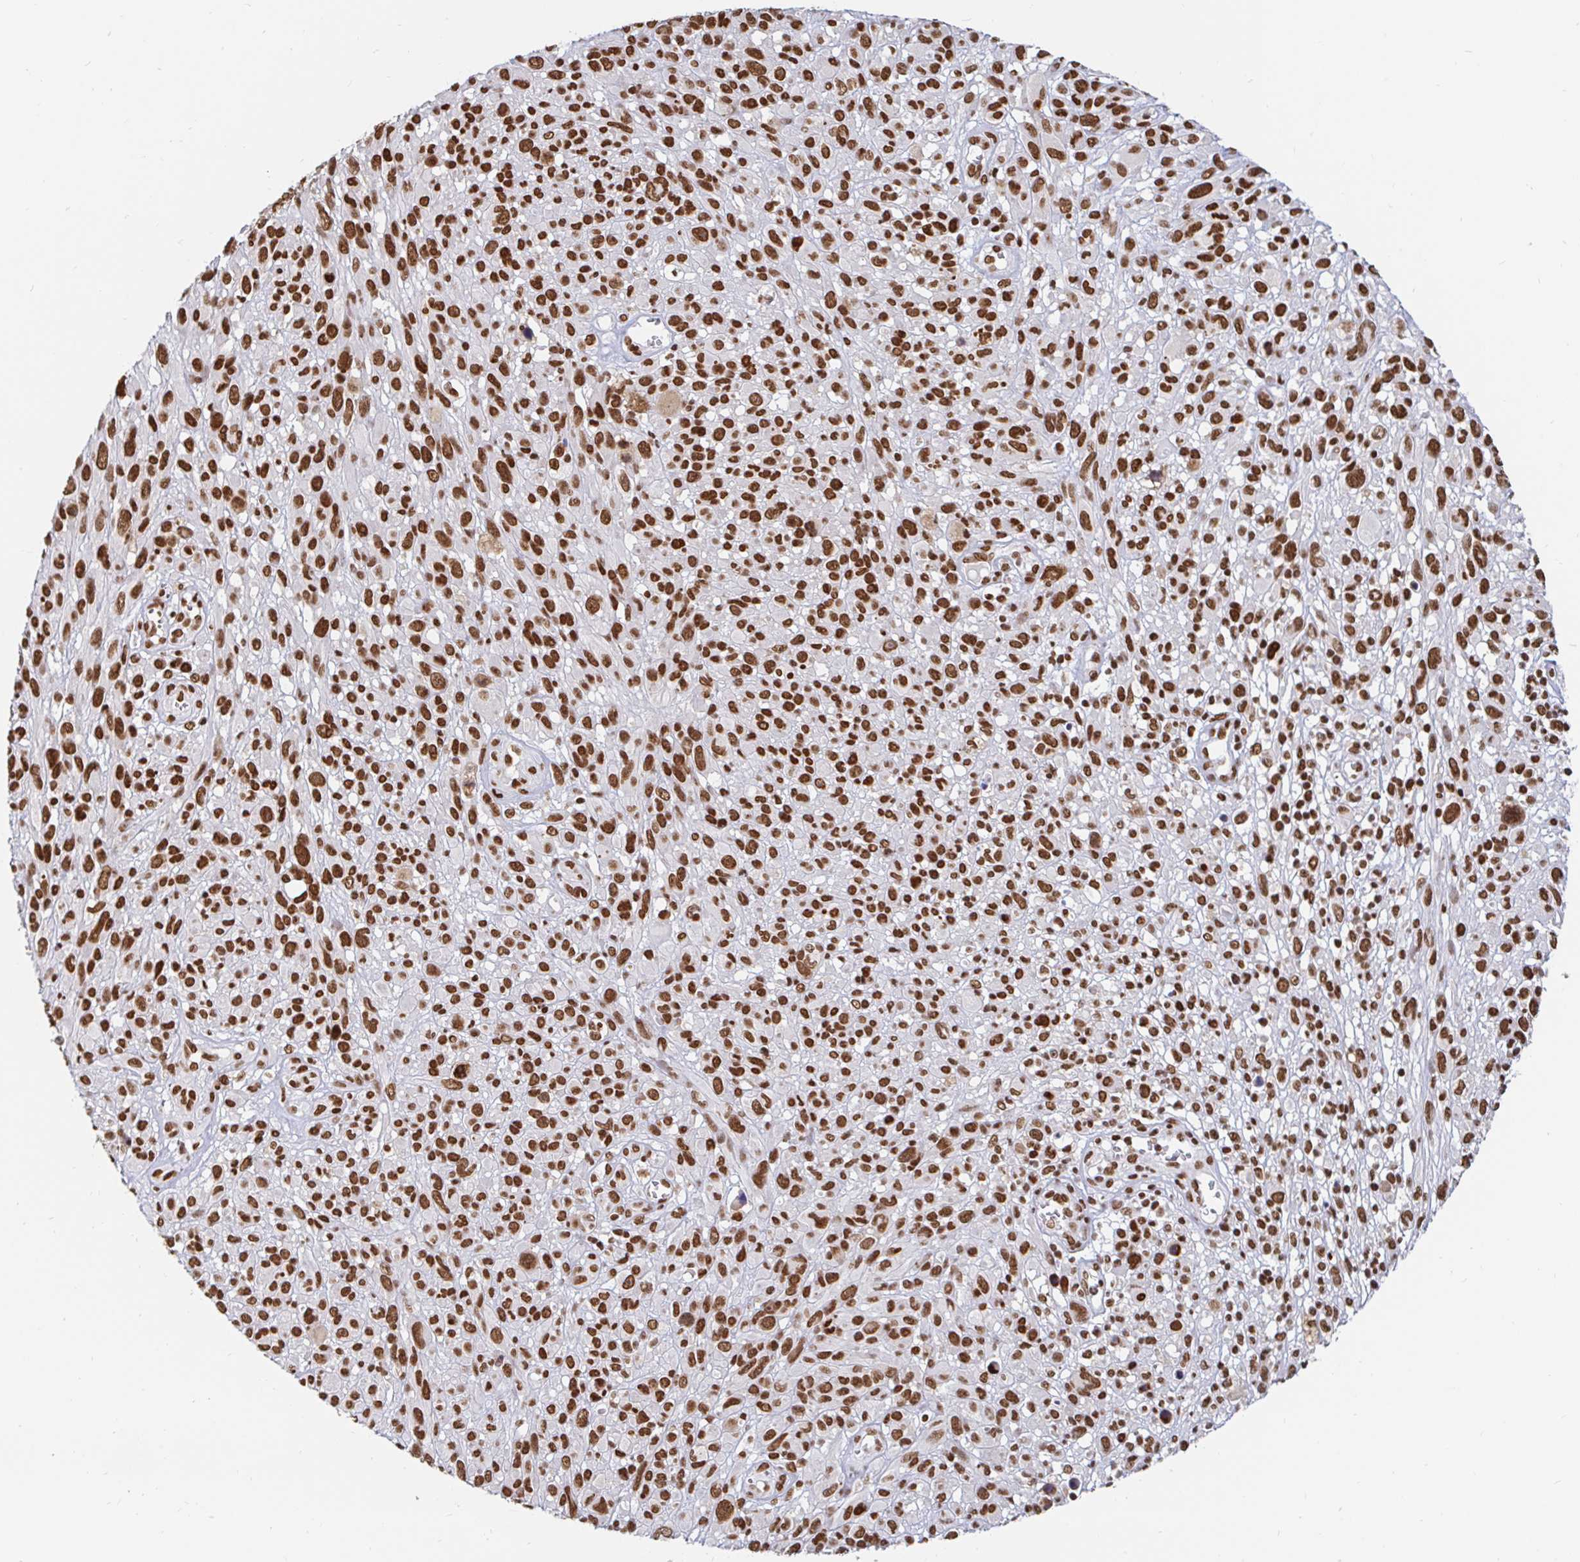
{"staining": {"intensity": "strong", "quantity": ">75%", "location": "nuclear"}, "tissue": "melanoma", "cell_type": "Tumor cells", "image_type": "cancer", "snomed": [{"axis": "morphology", "description": "Malignant melanoma, NOS"}, {"axis": "topography", "description": "Skin"}], "caption": "Strong nuclear positivity for a protein is present in about >75% of tumor cells of melanoma using immunohistochemistry (IHC).", "gene": "RBMX", "patient": {"sex": "male", "age": 68}}